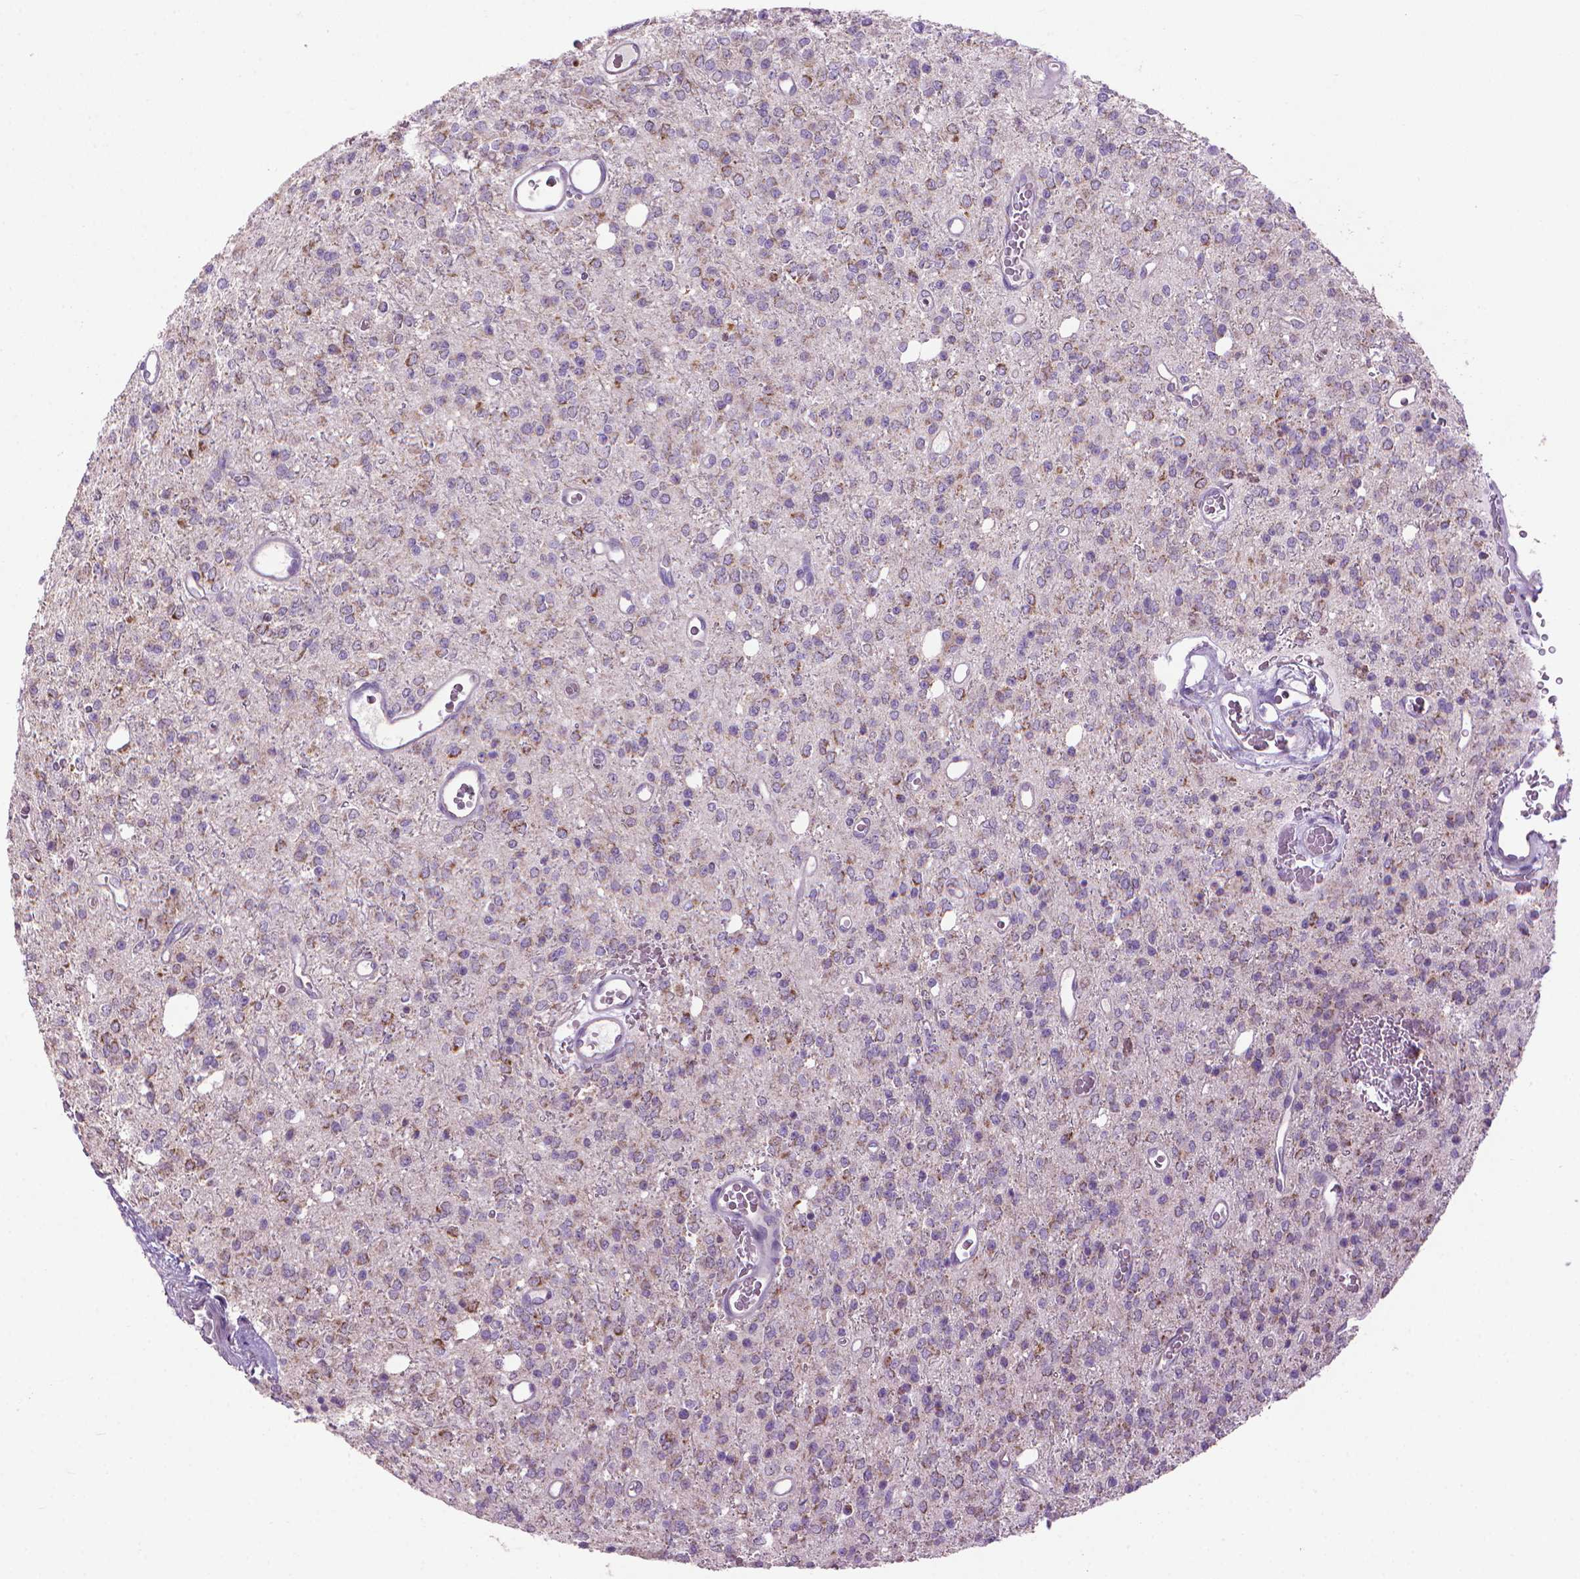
{"staining": {"intensity": "moderate", "quantity": "<25%", "location": "cytoplasmic/membranous"}, "tissue": "glioma", "cell_type": "Tumor cells", "image_type": "cancer", "snomed": [{"axis": "morphology", "description": "Glioma, malignant, Low grade"}, {"axis": "topography", "description": "Brain"}], "caption": "A histopathology image showing moderate cytoplasmic/membranous expression in about <25% of tumor cells in glioma, as visualized by brown immunohistochemical staining.", "gene": "VDAC1", "patient": {"sex": "female", "age": 45}}